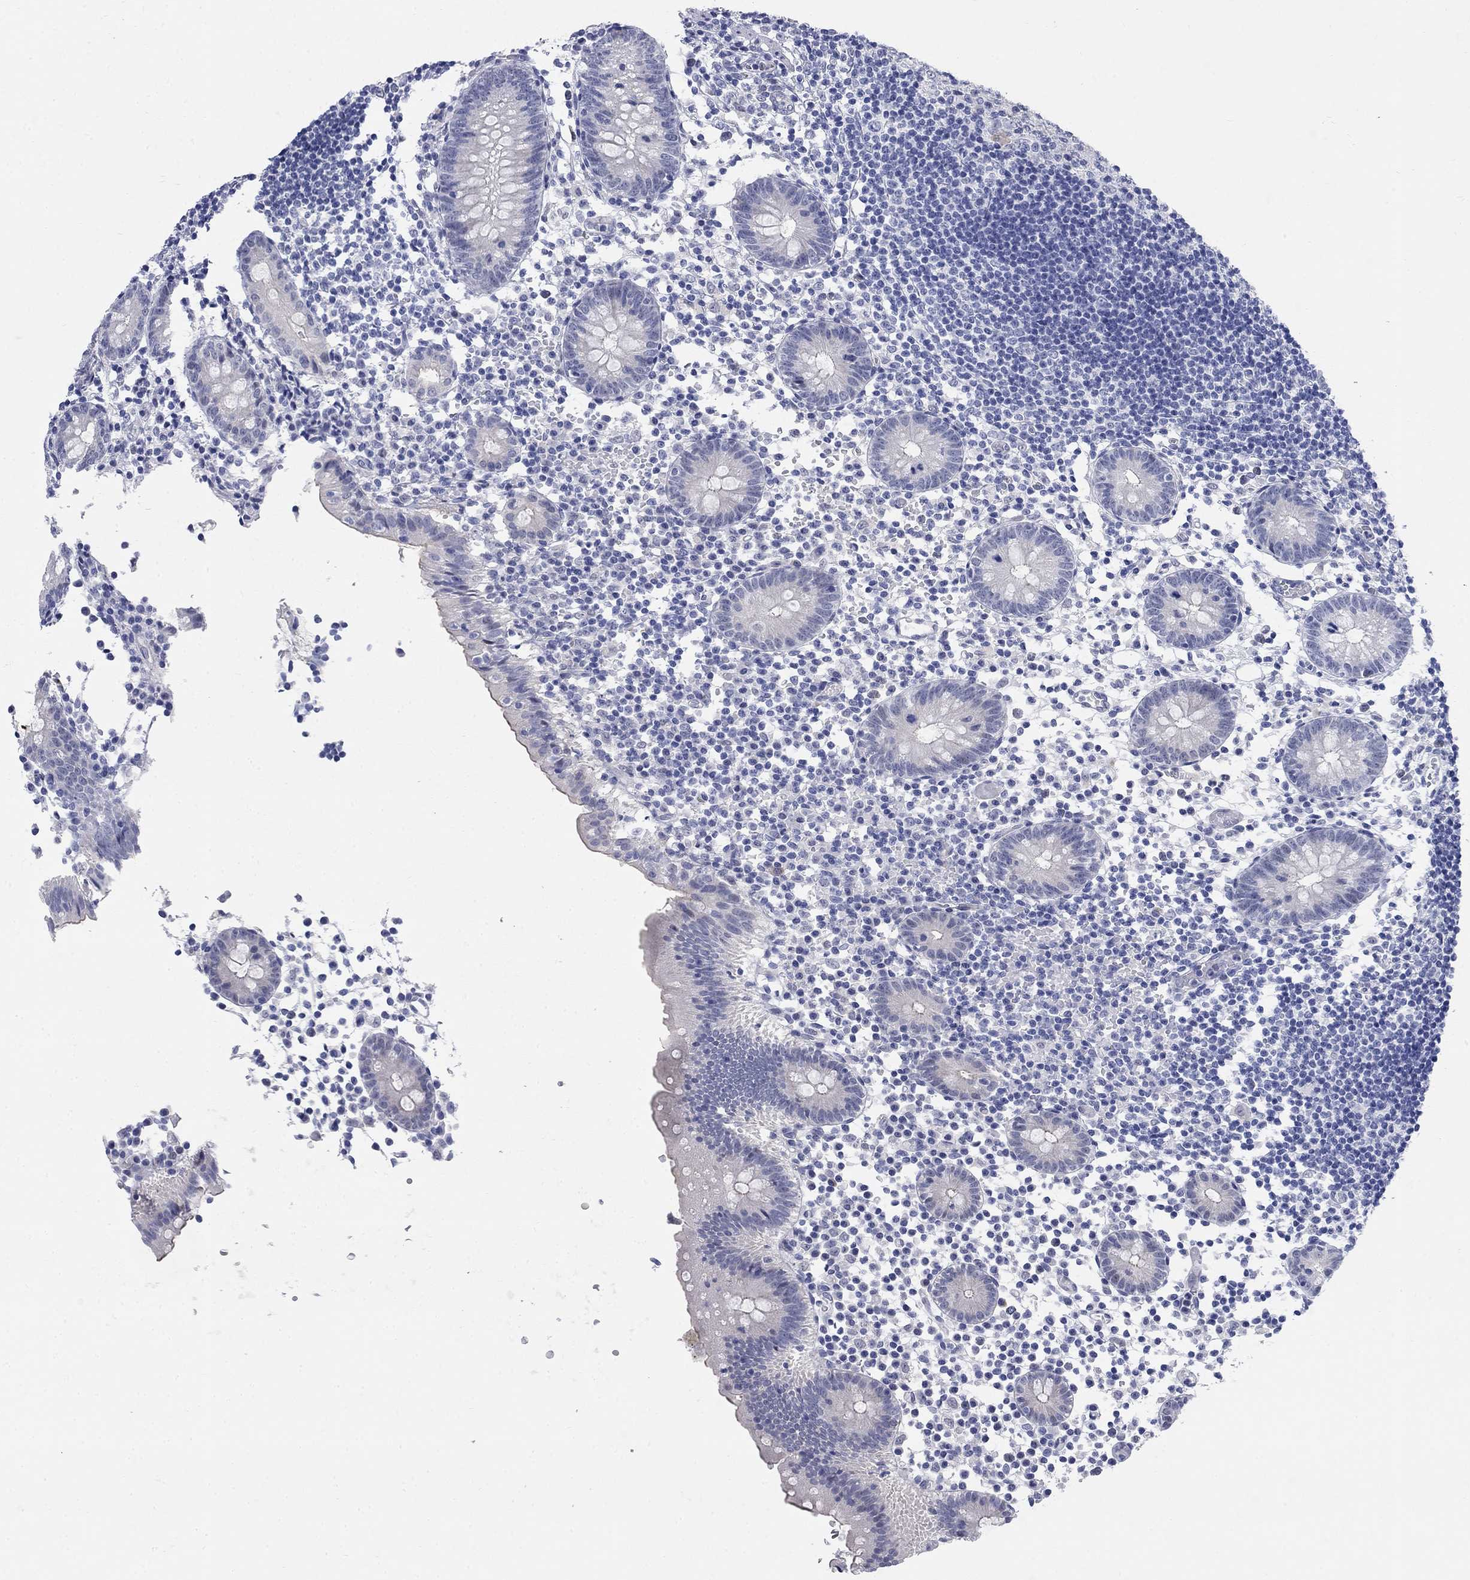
{"staining": {"intensity": "negative", "quantity": "none", "location": "none"}, "tissue": "appendix", "cell_type": "Glandular cells", "image_type": "normal", "snomed": [{"axis": "morphology", "description": "Normal tissue, NOS"}, {"axis": "topography", "description": "Appendix"}], "caption": "This histopathology image is of benign appendix stained with immunohistochemistry (IHC) to label a protein in brown with the nuclei are counter-stained blue. There is no positivity in glandular cells.", "gene": "WASF3", "patient": {"sex": "female", "age": 40}}